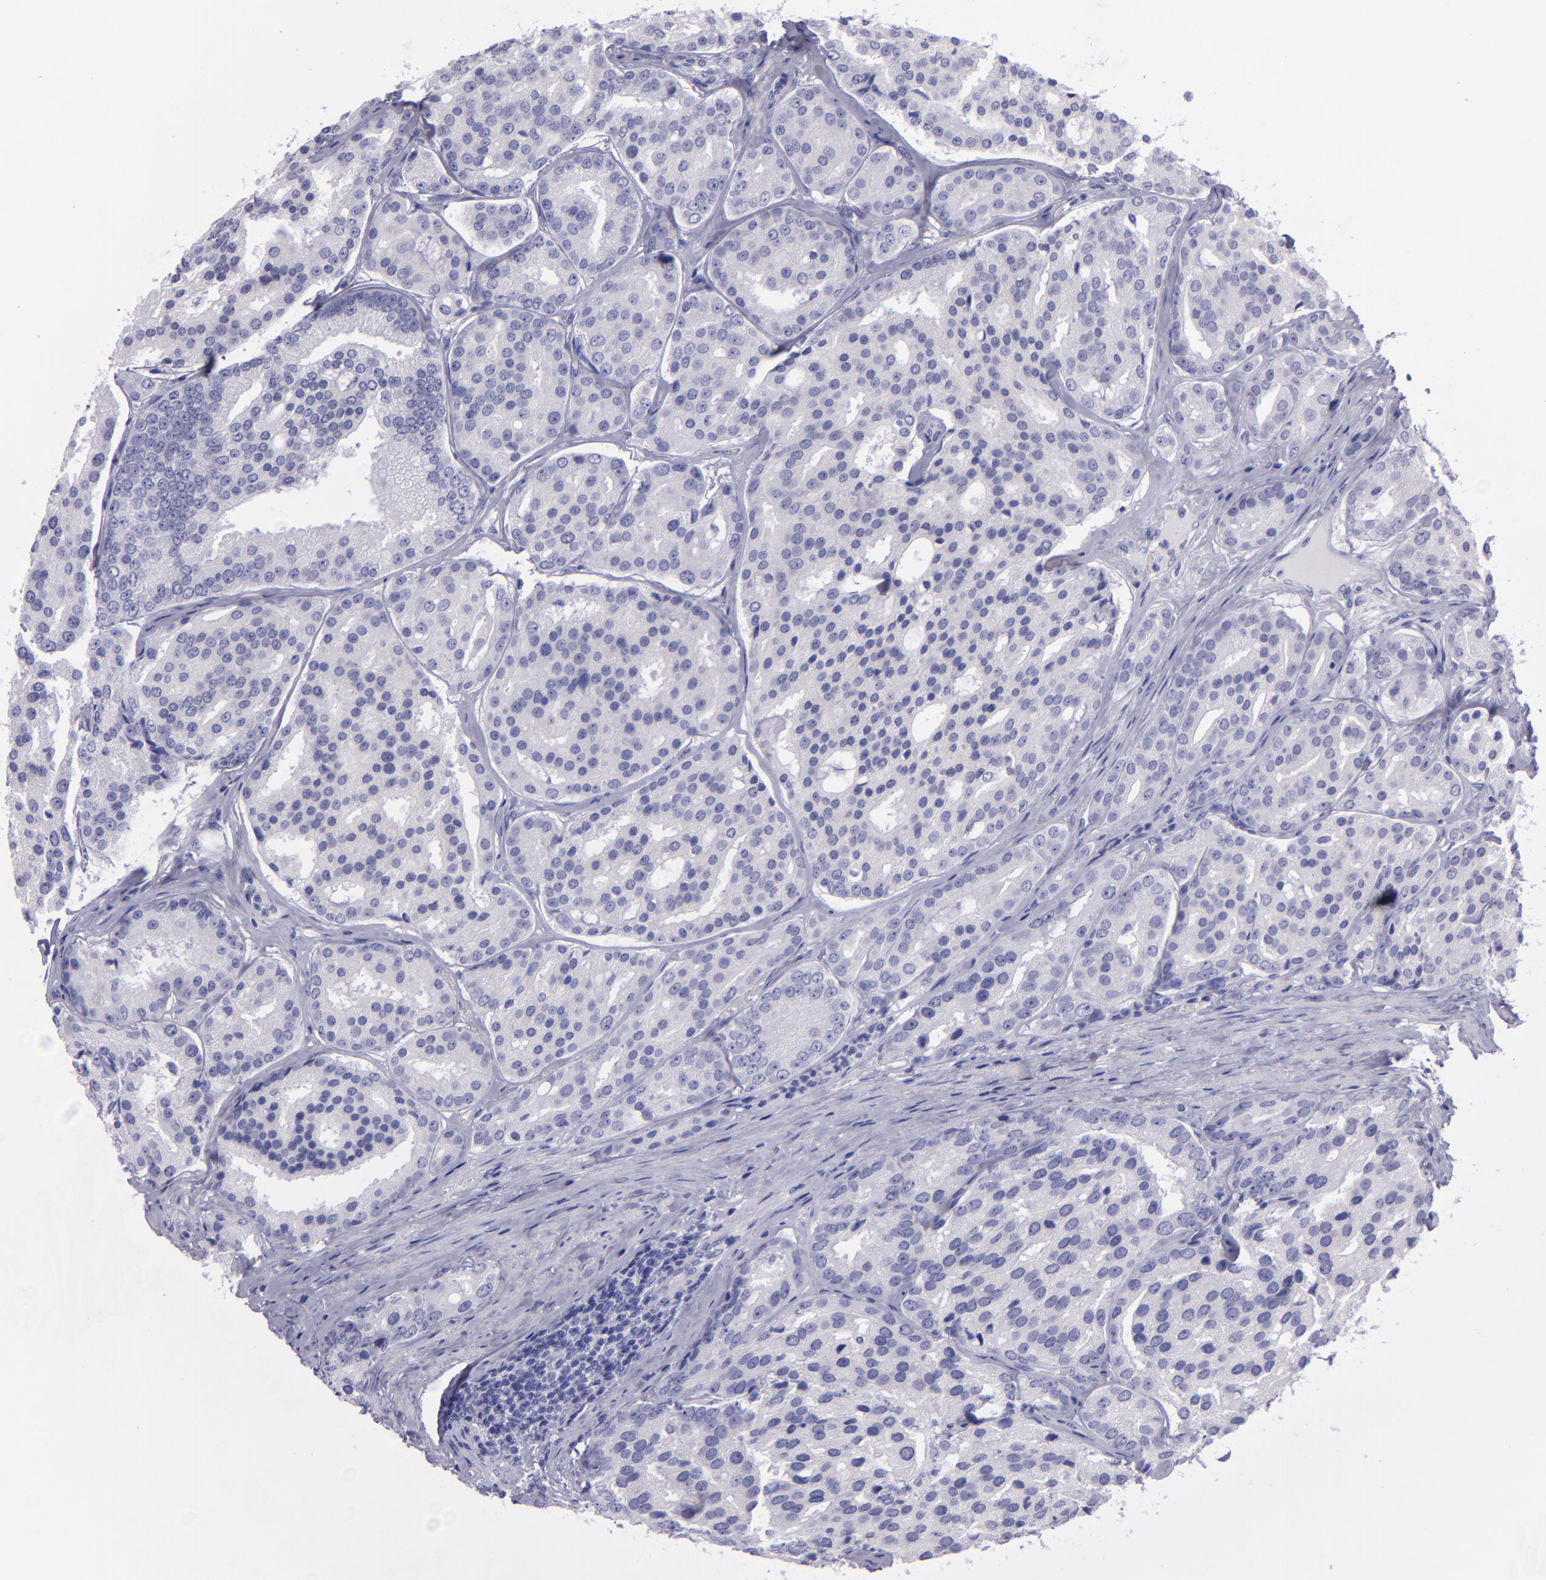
{"staining": {"intensity": "negative", "quantity": "none", "location": "none"}, "tissue": "prostate cancer", "cell_type": "Tumor cells", "image_type": "cancer", "snomed": [{"axis": "morphology", "description": "Adenocarcinoma, High grade"}, {"axis": "topography", "description": "Prostate"}], "caption": "A high-resolution photomicrograph shows immunohistochemistry staining of prostate cancer (high-grade adenocarcinoma), which exhibits no significant expression in tumor cells.", "gene": "TNNT3", "patient": {"sex": "male", "age": 64}}